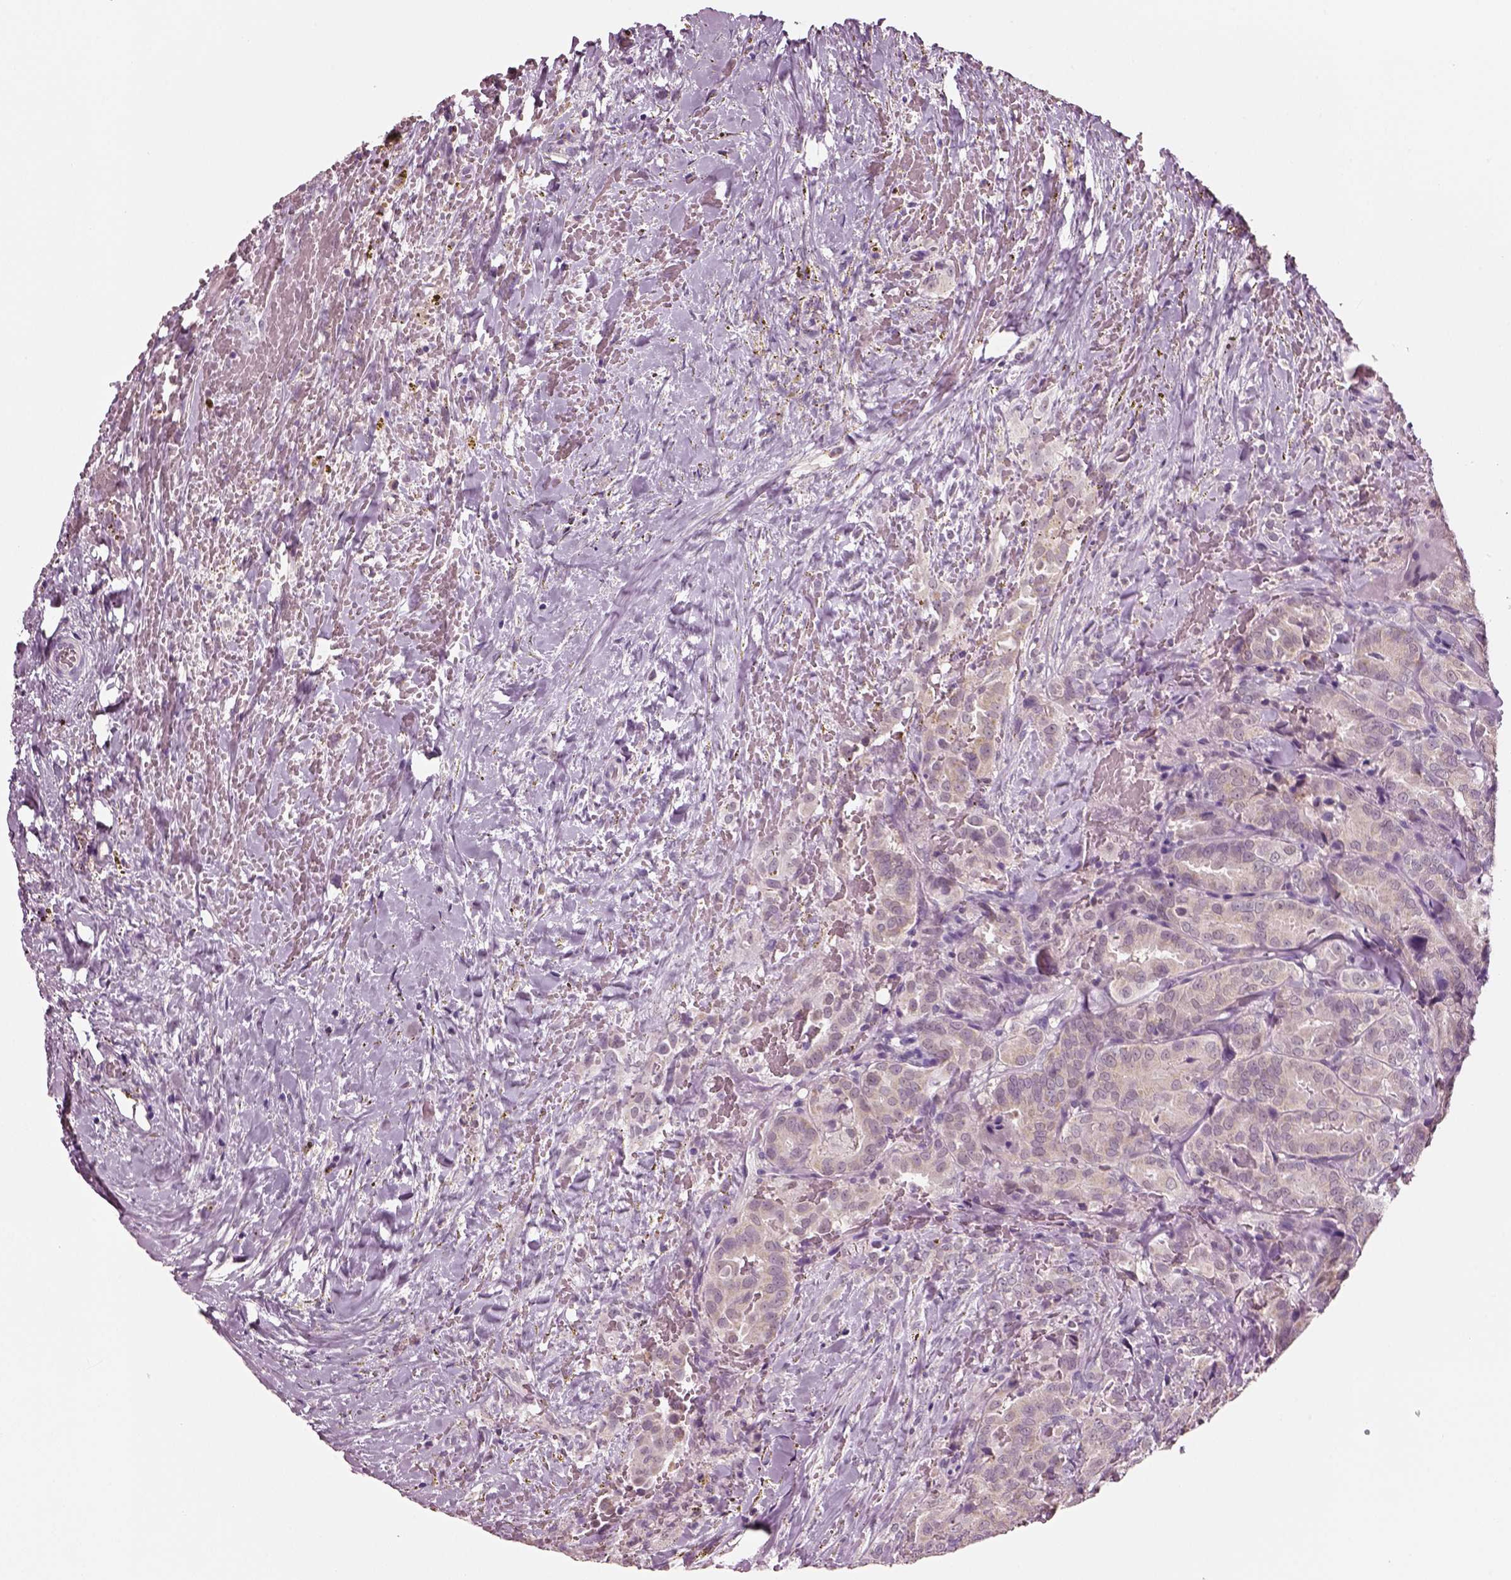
{"staining": {"intensity": "weak", "quantity": ">75%", "location": "cytoplasmic/membranous"}, "tissue": "thyroid cancer", "cell_type": "Tumor cells", "image_type": "cancer", "snomed": [{"axis": "morphology", "description": "Papillary adenocarcinoma, NOS"}, {"axis": "topography", "description": "Thyroid gland"}], "caption": "IHC photomicrograph of neoplastic tissue: human thyroid papillary adenocarcinoma stained using immunohistochemistry (IHC) demonstrates low levels of weak protein expression localized specifically in the cytoplasmic/membranous of tumor cells, appearing as a cytoplasmic/membranous brown color.", "gene": "ELSPBP1", "patient": {"sex": "male", "age": 61}}